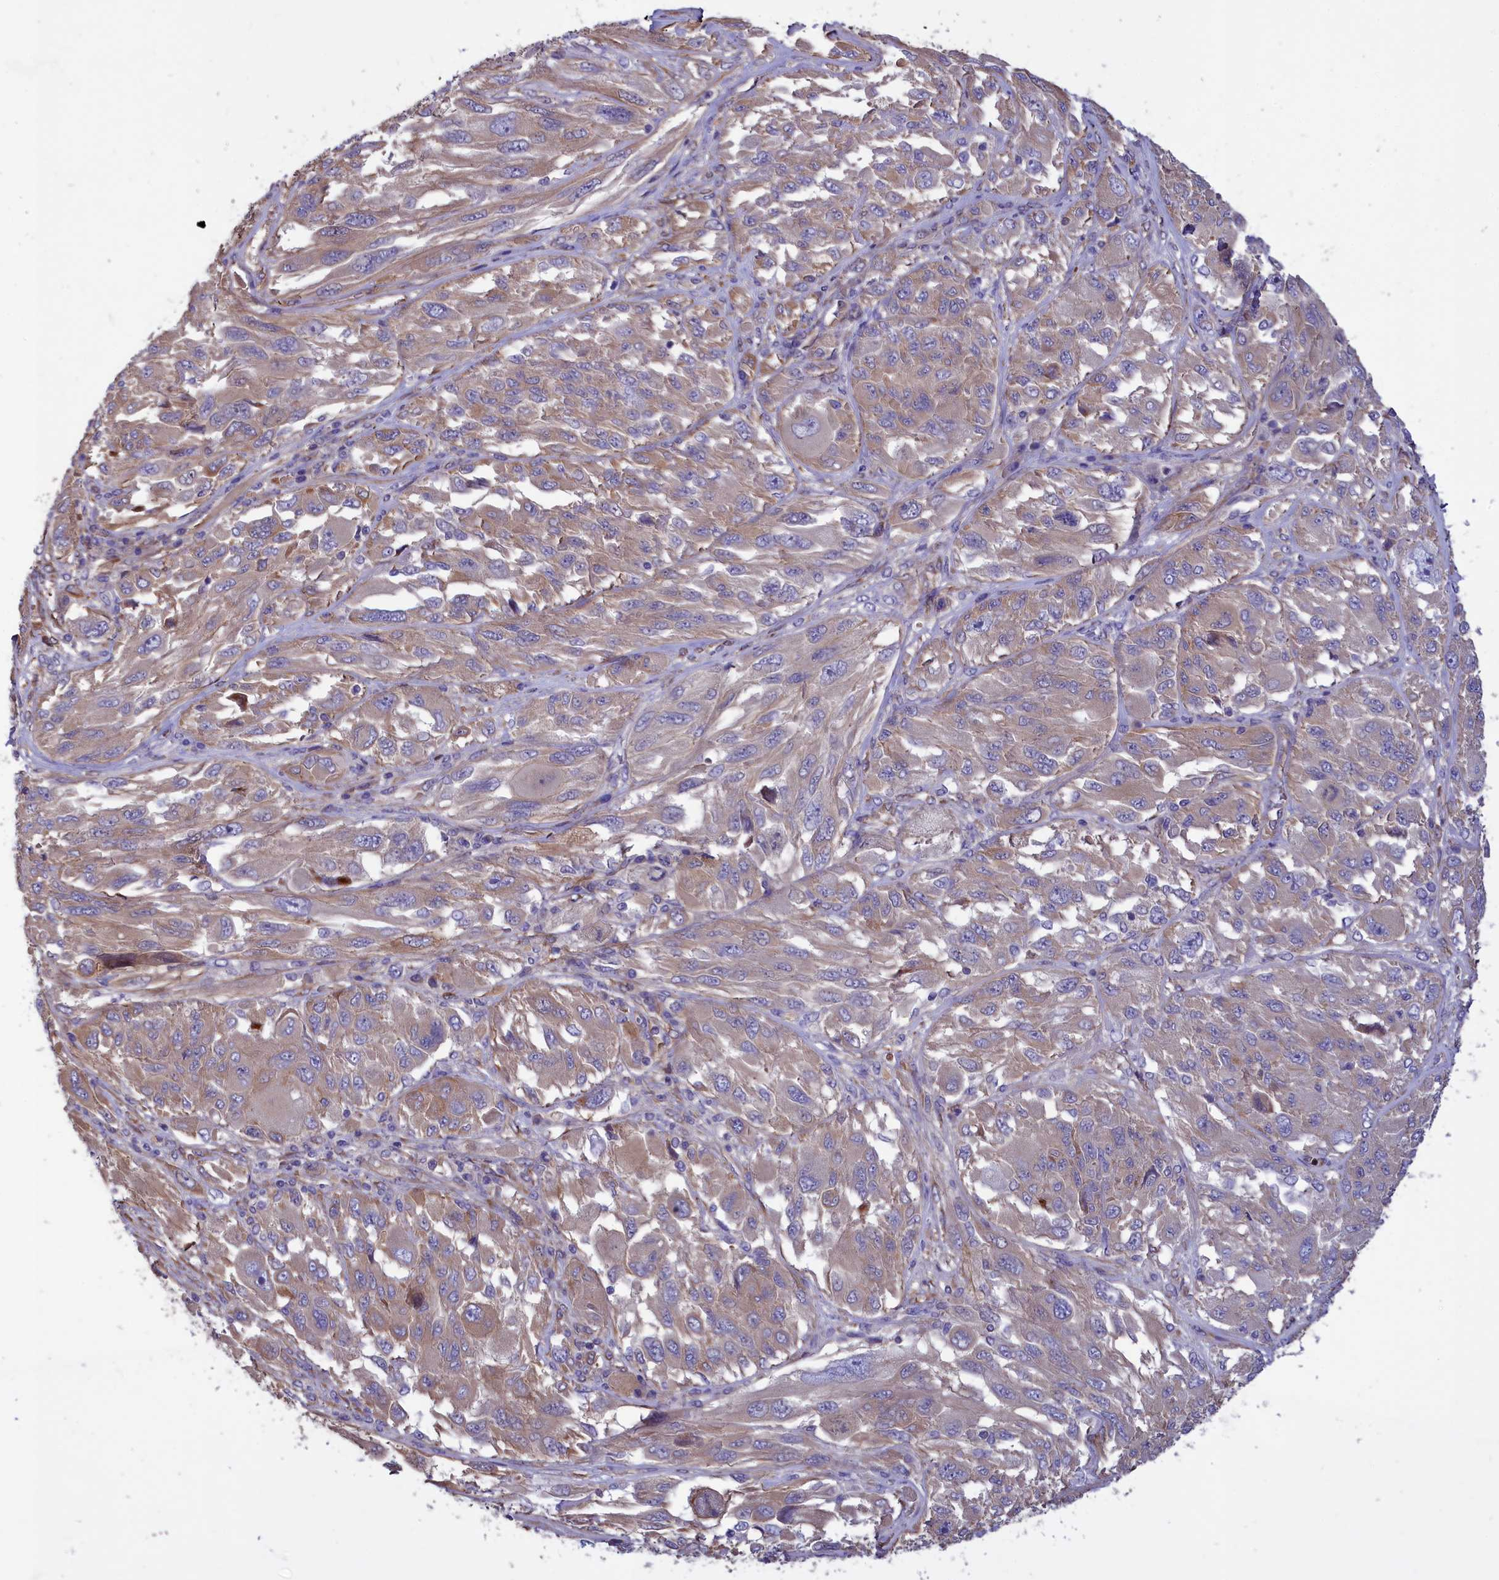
{"staining": {"intensity": "weak", "quantity": "25%-75%", "location": "cytoplasmic/membranous"}, "tissue": "melanoma", "cell_type": "Tumor cells", "image_type": "cancer", "snomed": [{"axis": "morphology", "description": "Malignant melanoma, NOS"}, {"axis": "topography", "description": "Skin"}], "caption": "A high-resolution micrograph shows IHC staining of melanoma, which demonstrates weak cytoplasmic/membranous positivity in approximately 25%-75% of tumor cells. The protein is stained brown, and the nuclei are stained in blue (DAB IHC with brightfield microscopy, high magnification).", "gene": "AMDHD2", "patient": {"sex": "female", "age": 91}}